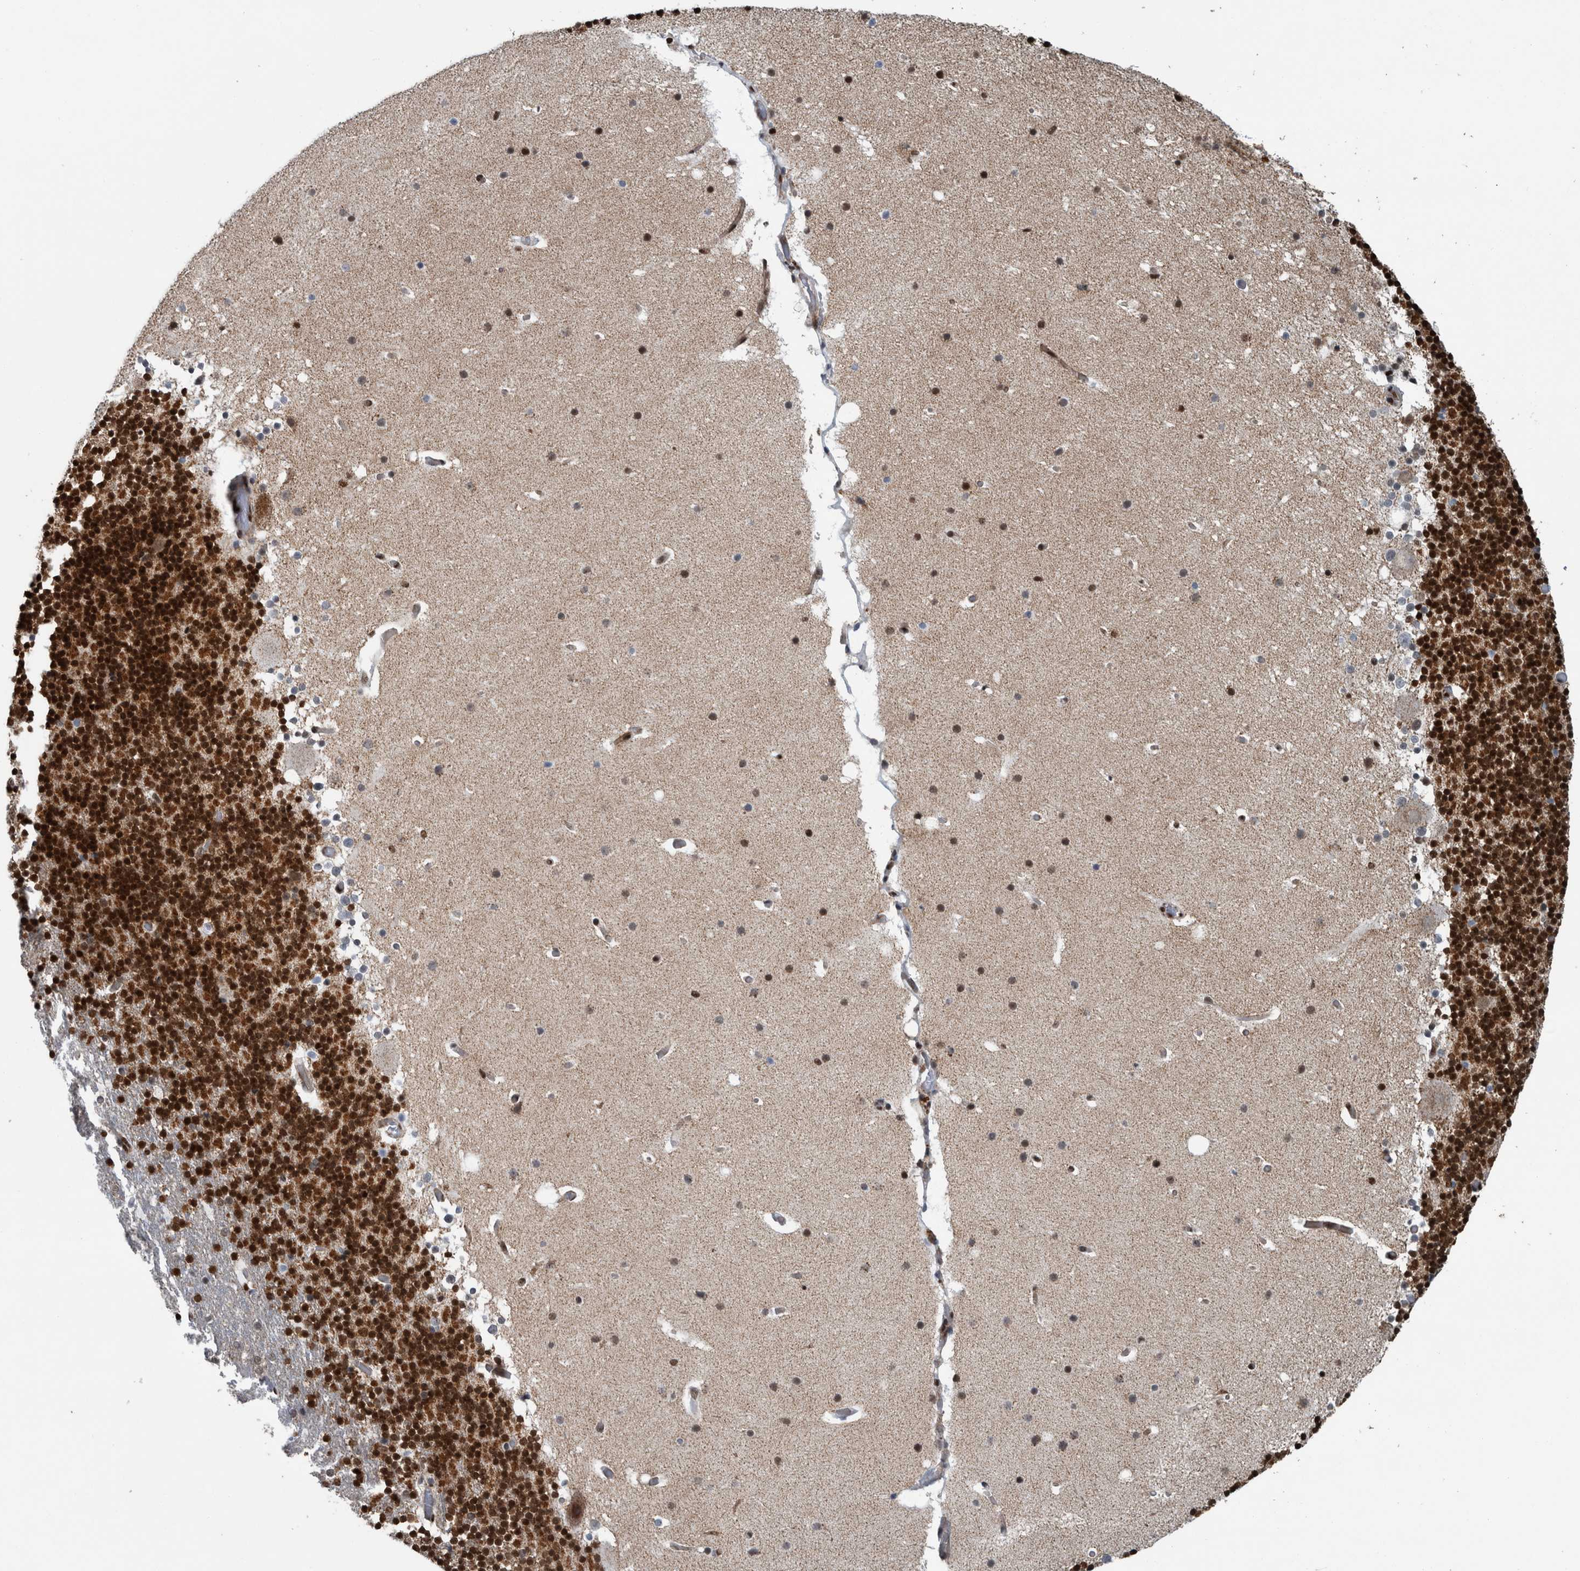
{"staining": {"intensity": "strong", "quantity": ">75%", "location": "cytoplasmic/membranous,nuclear"}, "tissue": "cerebellum", "cell_type": "Cells in granular layer", "image_type": "normal", "snomed": [{"axis": "morphology", "description": "Normal tissue, NOS"}, {"axis": "topography", "description": "Cerebellum"}], "caption": "Immunohistochemistry (DAB) staining of benign human cerebellum demonstrates strong cytoplasmic/membranous,nuclear protein expression in approximately >75% of cells in granular layer.", "gene": "DNMT3A", "patient": {"sex": "male", "age": 57}}